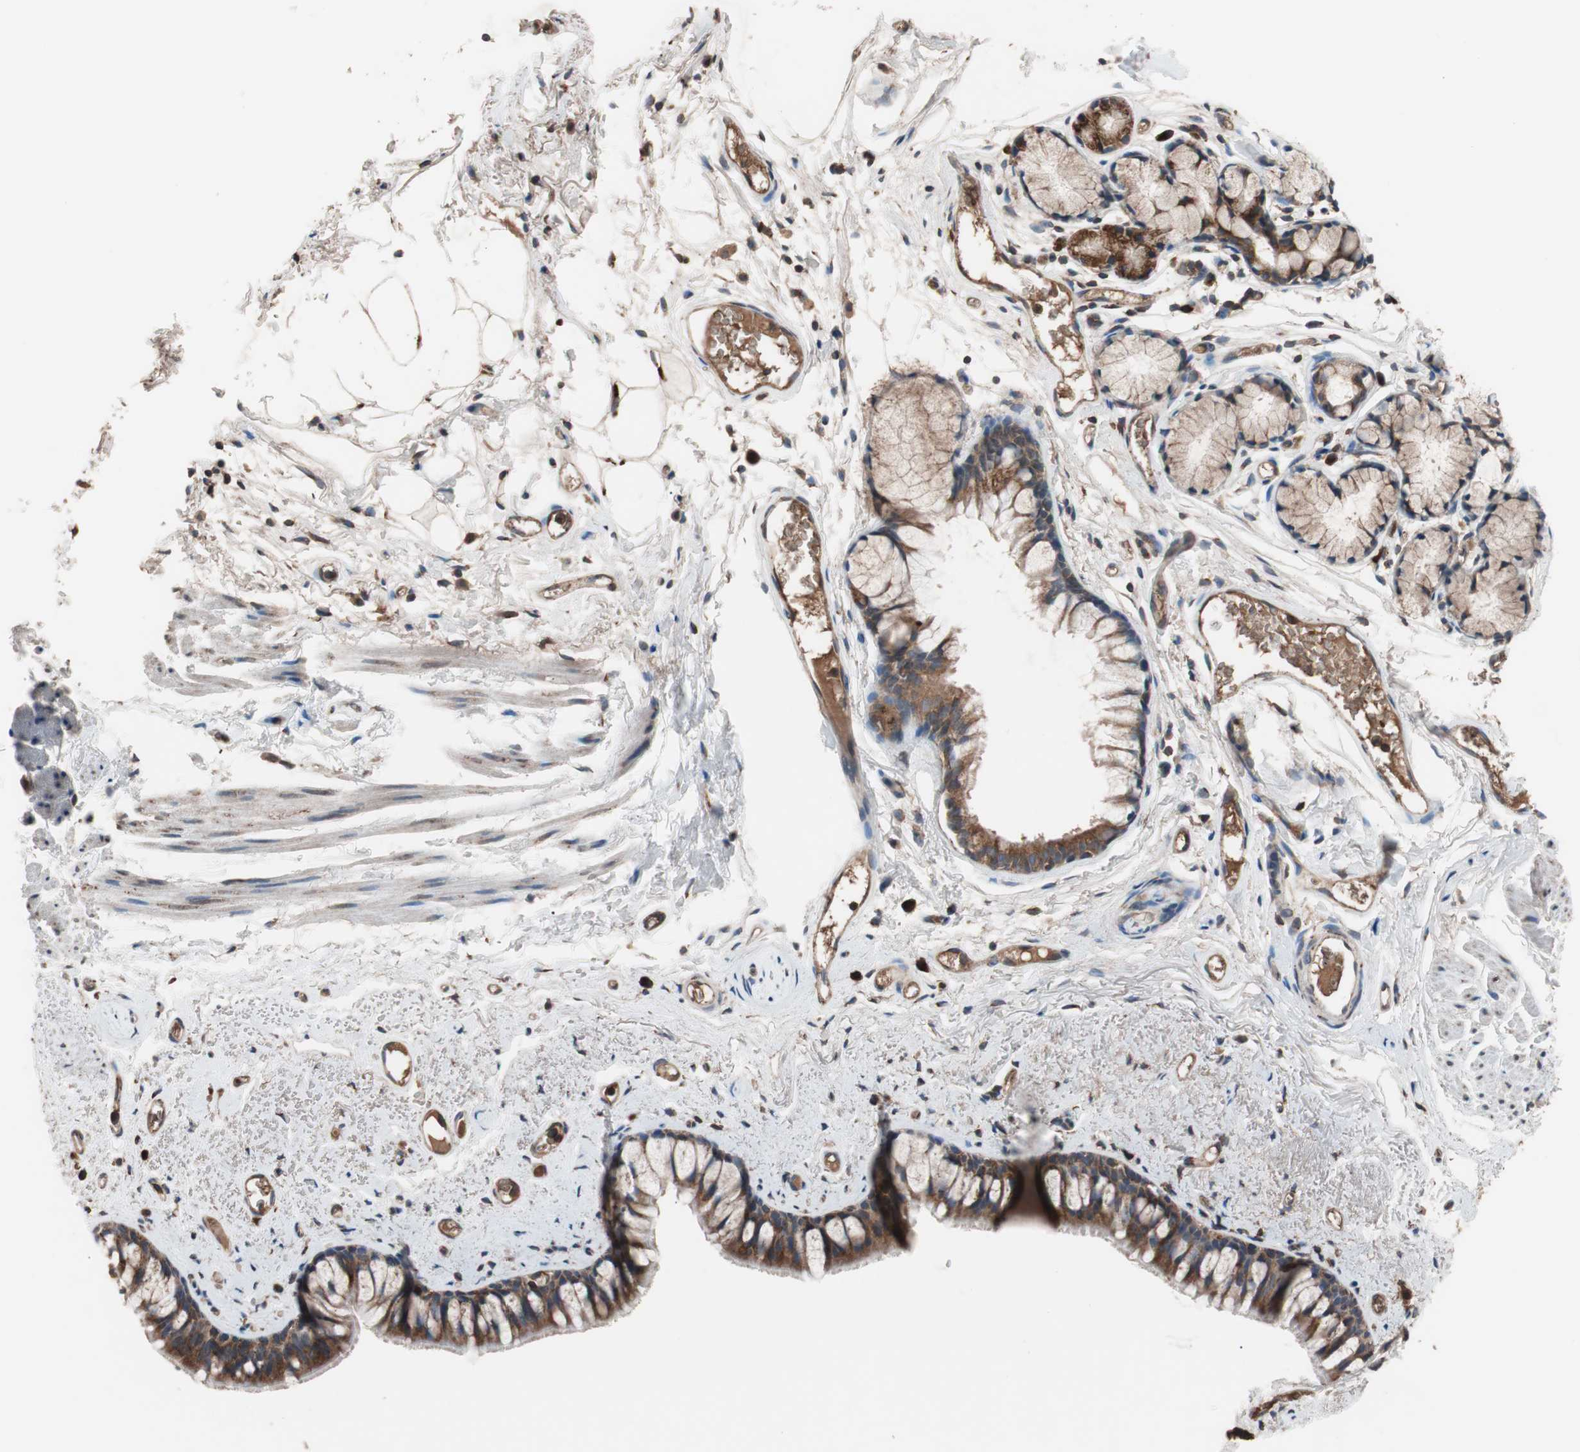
{"staining": {"intensity": "strong", "quantity": ">75%", "location": "cytoplasmic/membranous"}, "tissue": "bronchus", "cell_type": "Respiratory epithelial cells", "image_type": "normal", "snomed": [{"axis": "morphology", "description": "Normal tissue, NOS"}, {"axis": "topography", "description": "Bronchus"}], "caption": "DAB (3,3'-diaminobenzidine) immunohistochemical staining of benign bronchus exhibits strong cytoplasmic/membranous protein positivity in about >75% of respiratory epithelial cells.", "gene": "GLYCTK", "patient": {"sex": "female", "age": 73}}